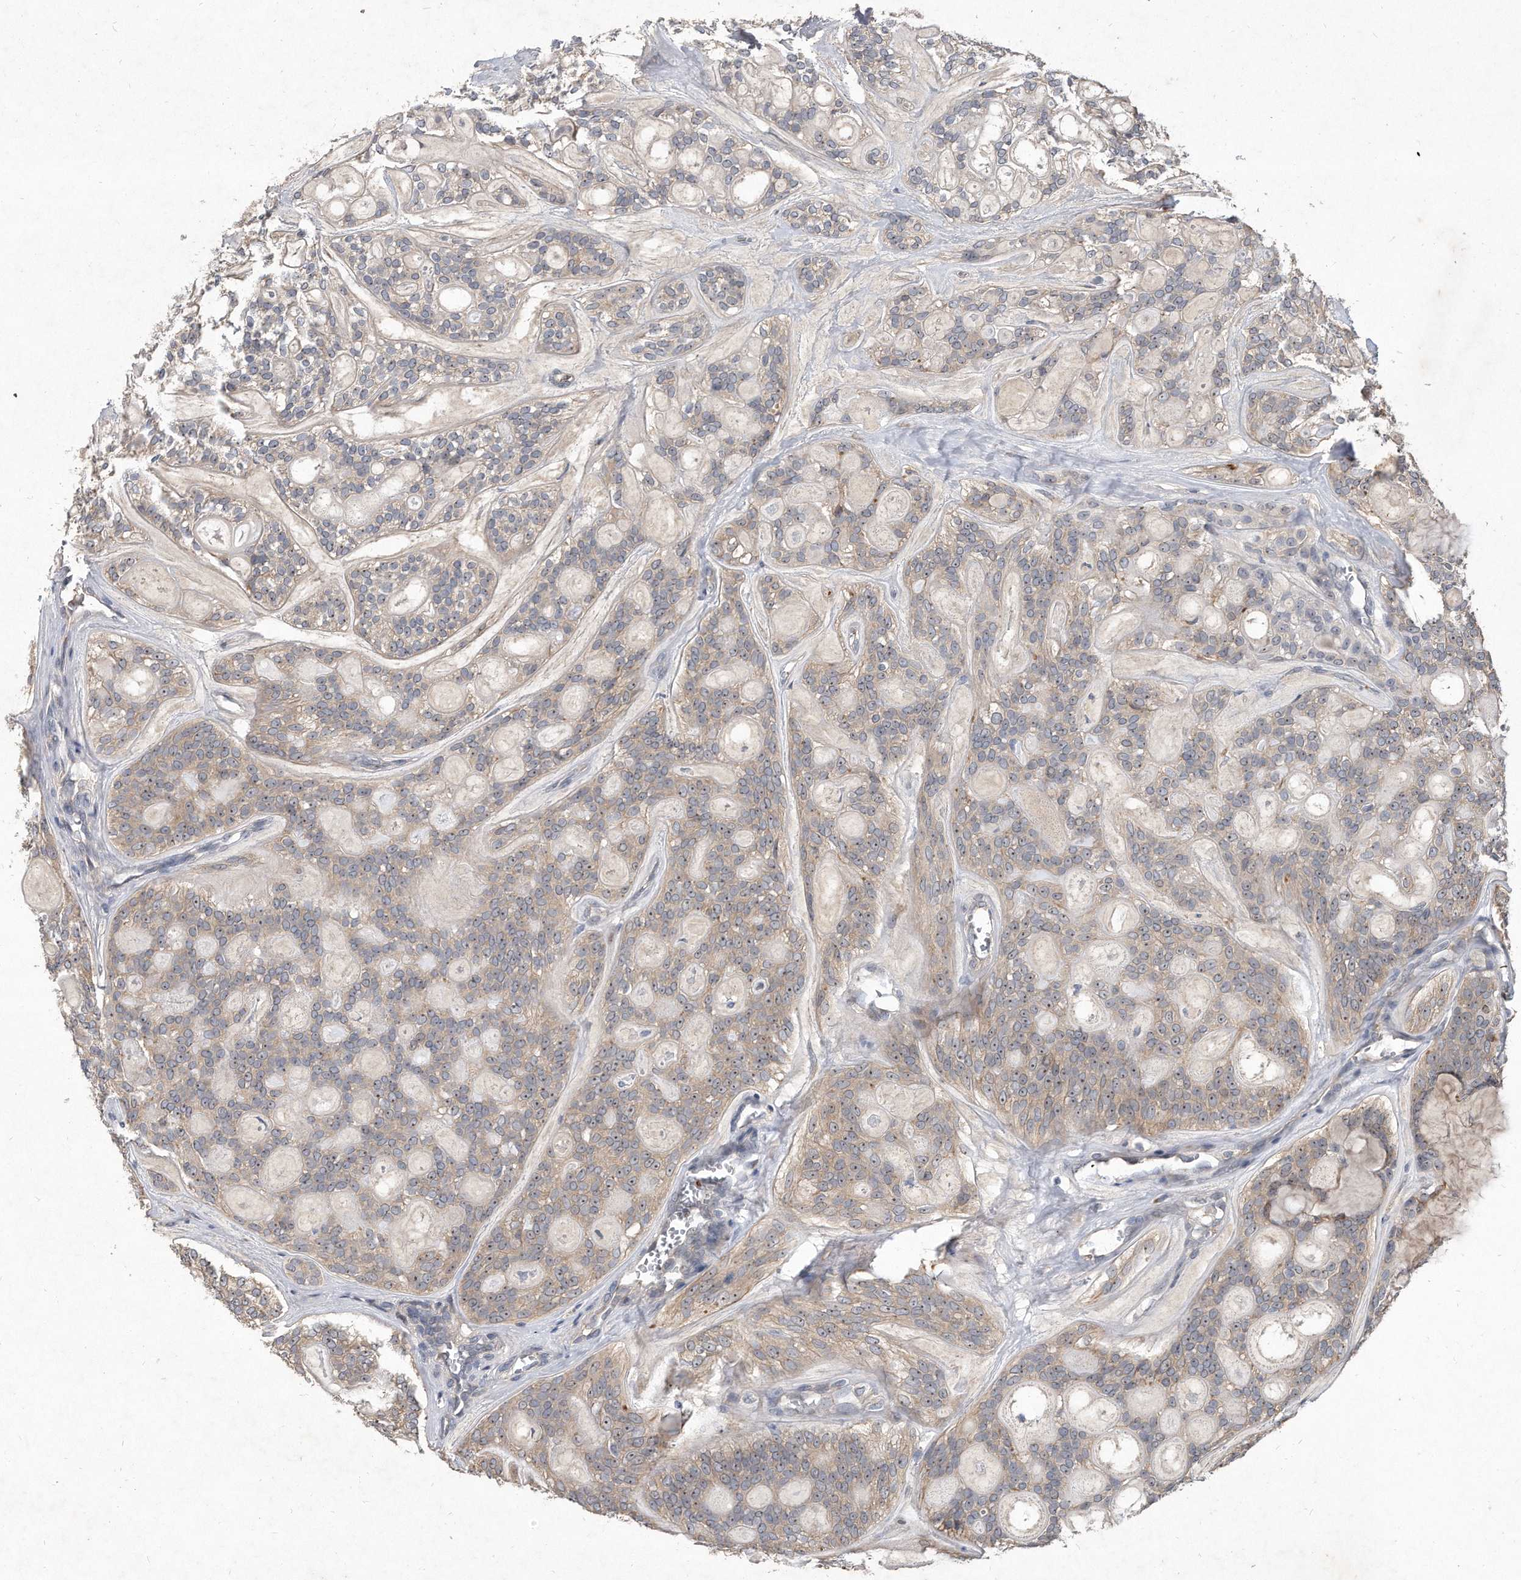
{"staining": {"intensity": "weak", "quantity": ">75%", "location": "cytoplasmic/membranous,nuclear"}, "tissue": "head and neck cancer", "cell_type": "Tumor cells", "image_type": "cancer", "snomed": [{"axis": "morphology", "description": "Adenocarcinoma, NOS"}, {"axis": "topography", "description": "Head-Neck"}], "caption": "Human head and neck cancer stained with a brown dye displays weak cytoplasmic/membranous and nuclear positive expression in approximately >75% of tumor cells.", "gene": "PGBD2", "patient": {"sex": "male", "age": 66}}